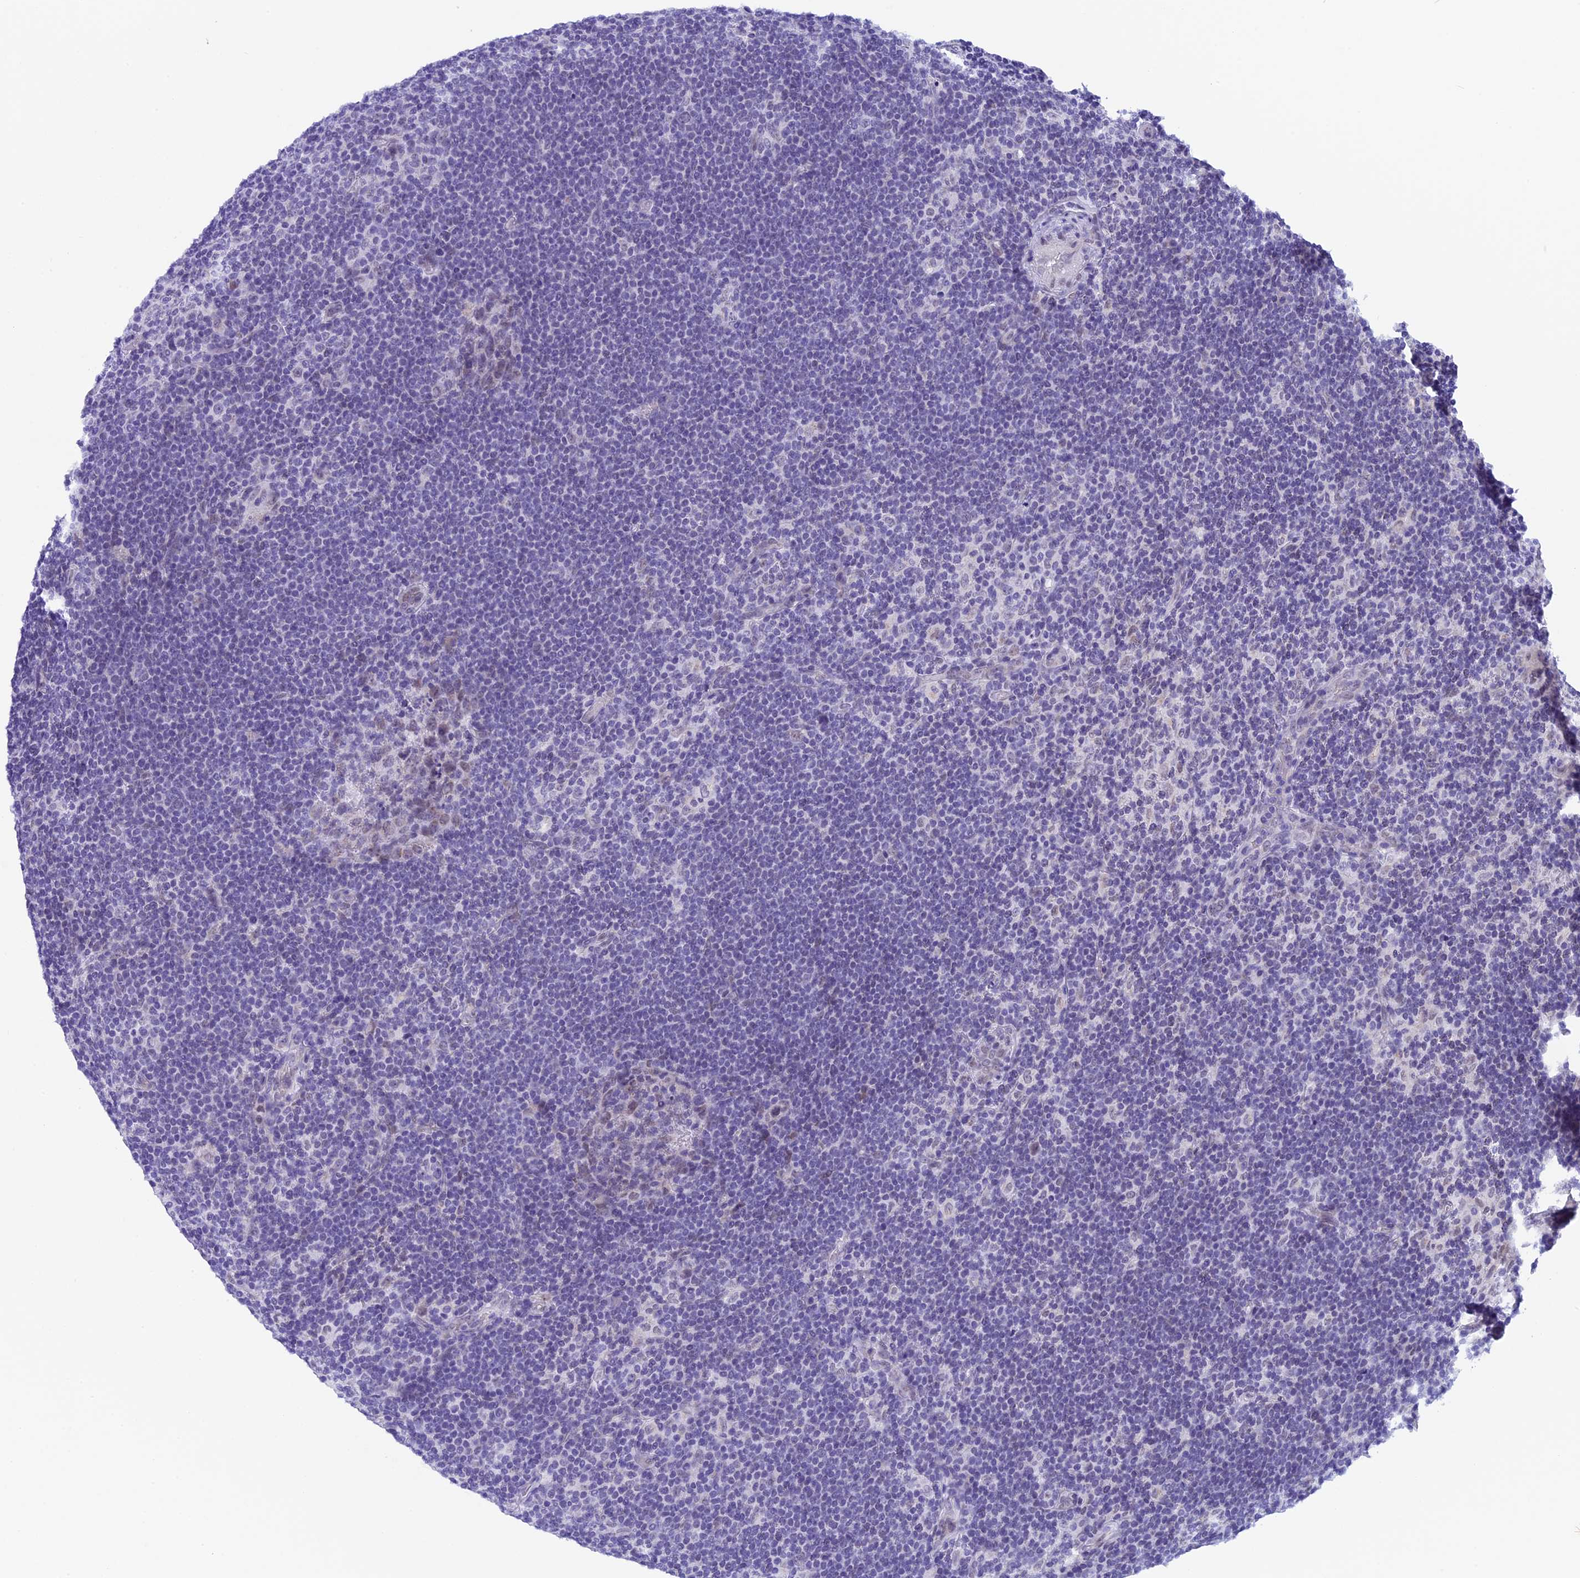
{"staining": {"intensity": "negative", "quantity": "none", "location": "none"}, "tissue": "lymphoma", "cell_type": "Tumor cells", "image_type": "cancer", "snomed": [{"axis": "morphology", "description": "Hodgkin's disease, NOS"}, {"axis": "topography", "description": "Lymph node"}], "caption": "The immunohistochemistry (IHC) photomicrograph has no significant expression in tumor cells of Hodgkin's disease tissue.", "gene": "ZNF317", "patient": {"sex": "female", "age": 57}}